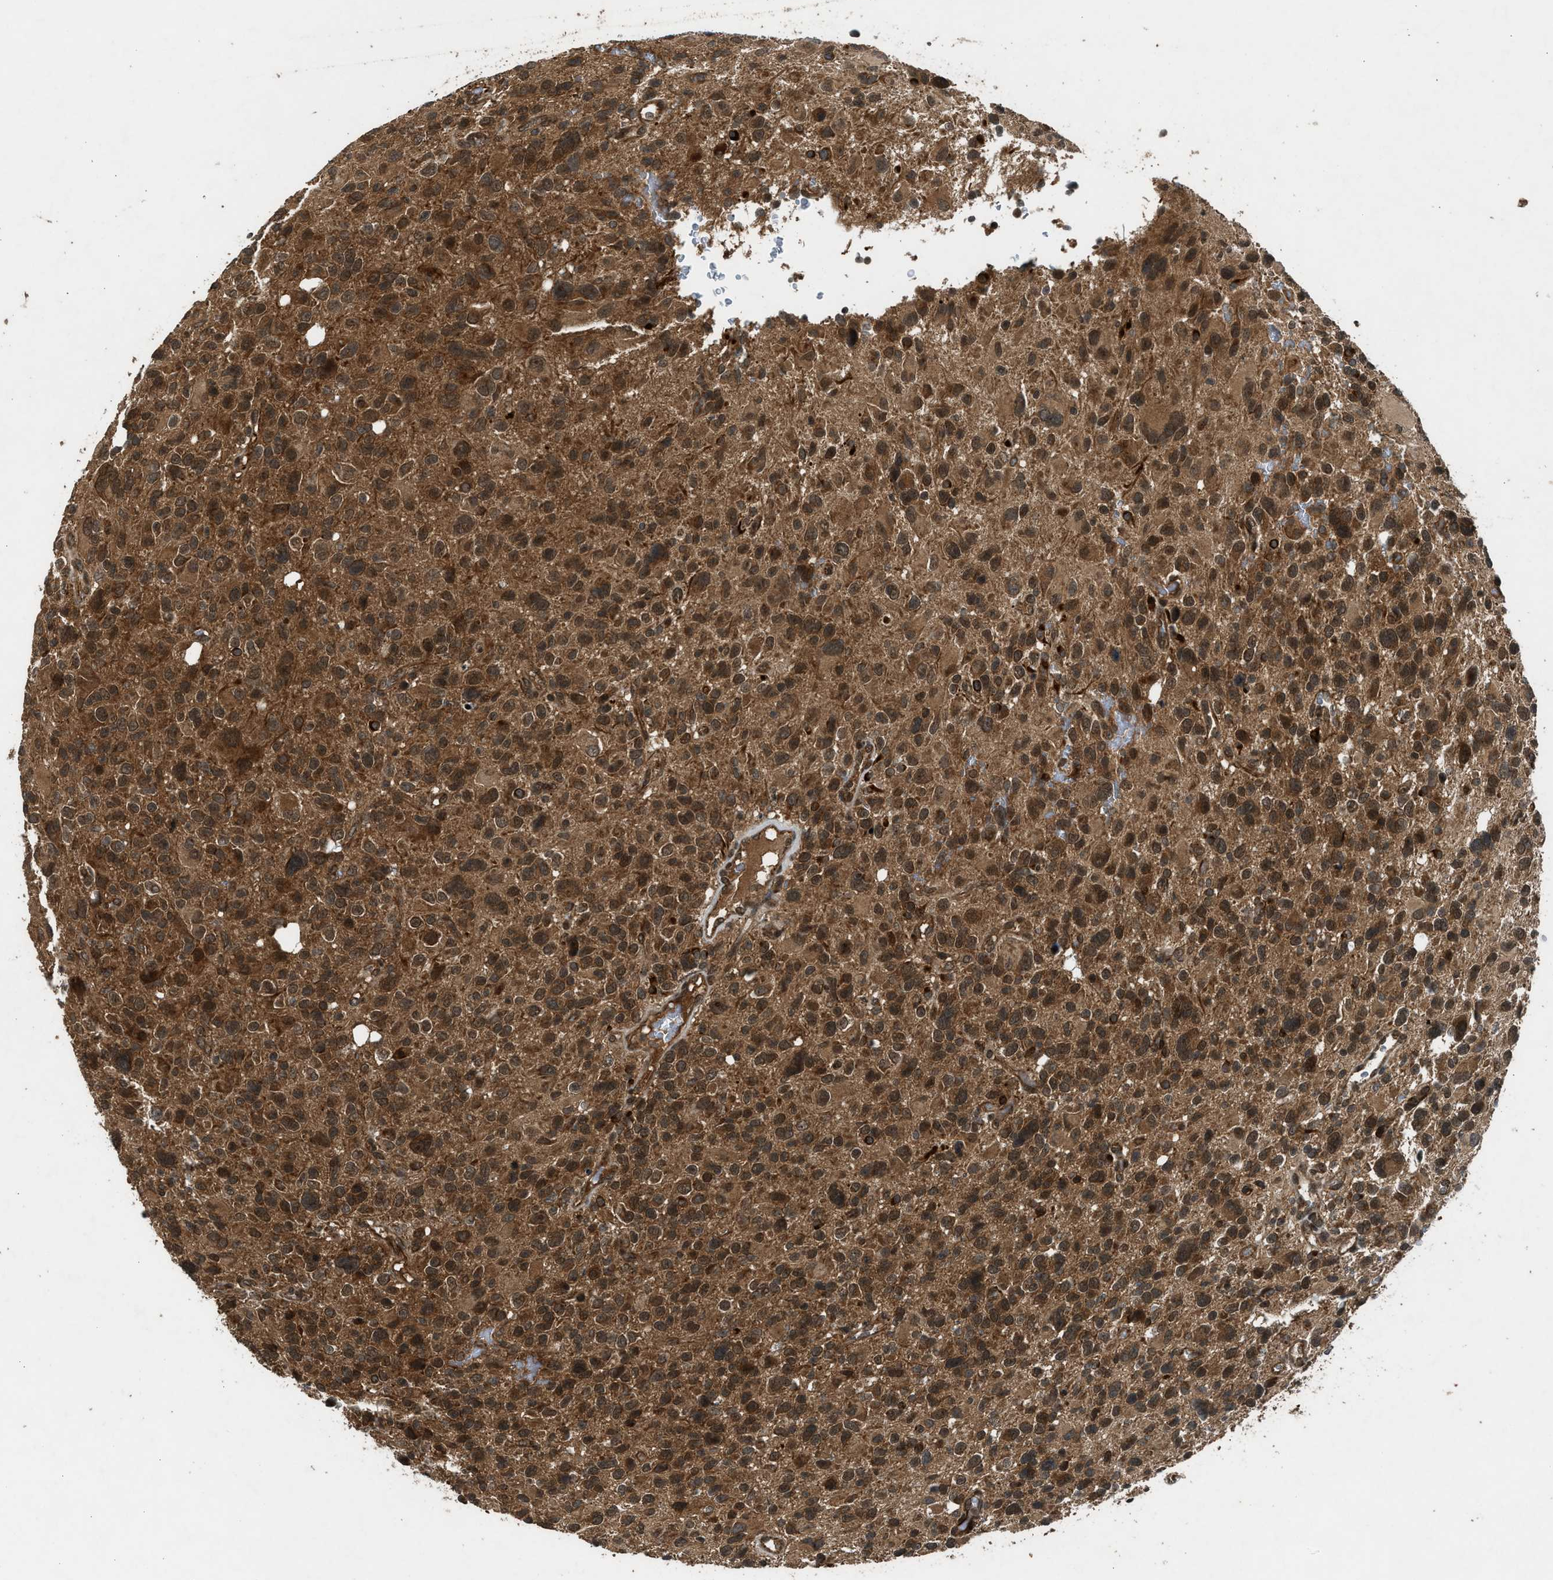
{"staining": {"intensity": "moderate", "quantity": ">75%", "location": "cytoplasmic/membranous,nuclear"}, "tissue": "glioma", "cell_type": "Tumor cells", "image_type": "cancer", "snomed": [{"axis": "morphology", "description": "Glioma, malignant, High grade"}, {"axis": "topography", "description": "Brain"}], "caption": "Immunohistochemical staining of human glioma exhibits medium levels of moderate cytoplasmic/membranous and nuclear positivity in approximately >75% of tumor cells.", "gene": "TXNL1", "patient": {"sex": "male", "age": 48}}